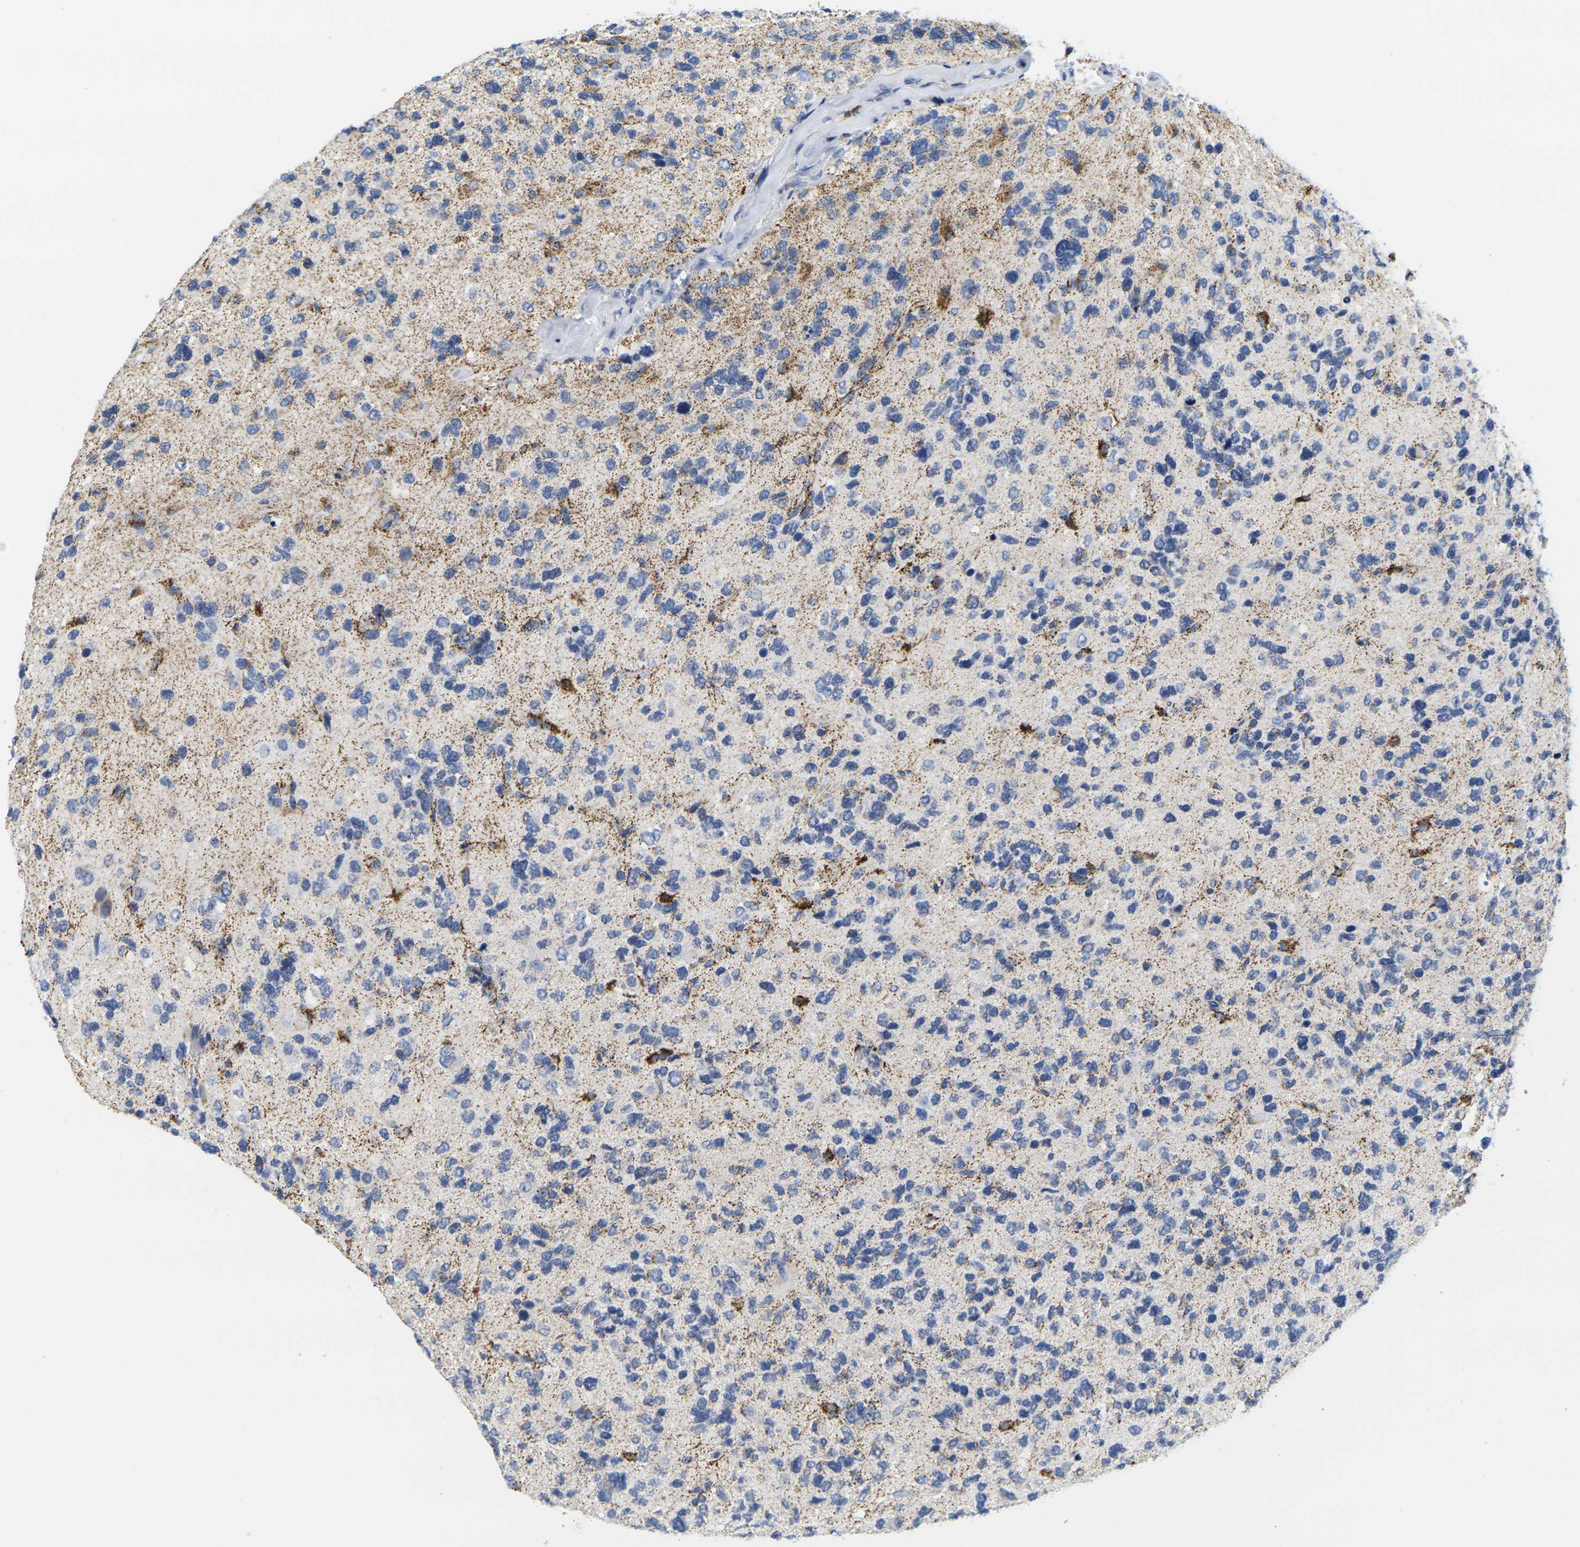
{"staining": {"intensity": "negative", "quantity": "none", "location": "none"}, "tissue": "glioma", "cell_type": "Tumor cells", "image_type": "cancer", "snomed": [{"axis": "morphology", "description": "Glioma, malignant, High grade"}, {"axis": "topography", "description": "Brain"}], "caption": "High magnification brightfield microscopy of malignant glioma (high-grade) stained with DAB (brown) and counterstained with hematoxylin (blue): tumor cells show no significant expression.", "gene": "KLK5", "patient": {"sex": "female", "age": 58}}